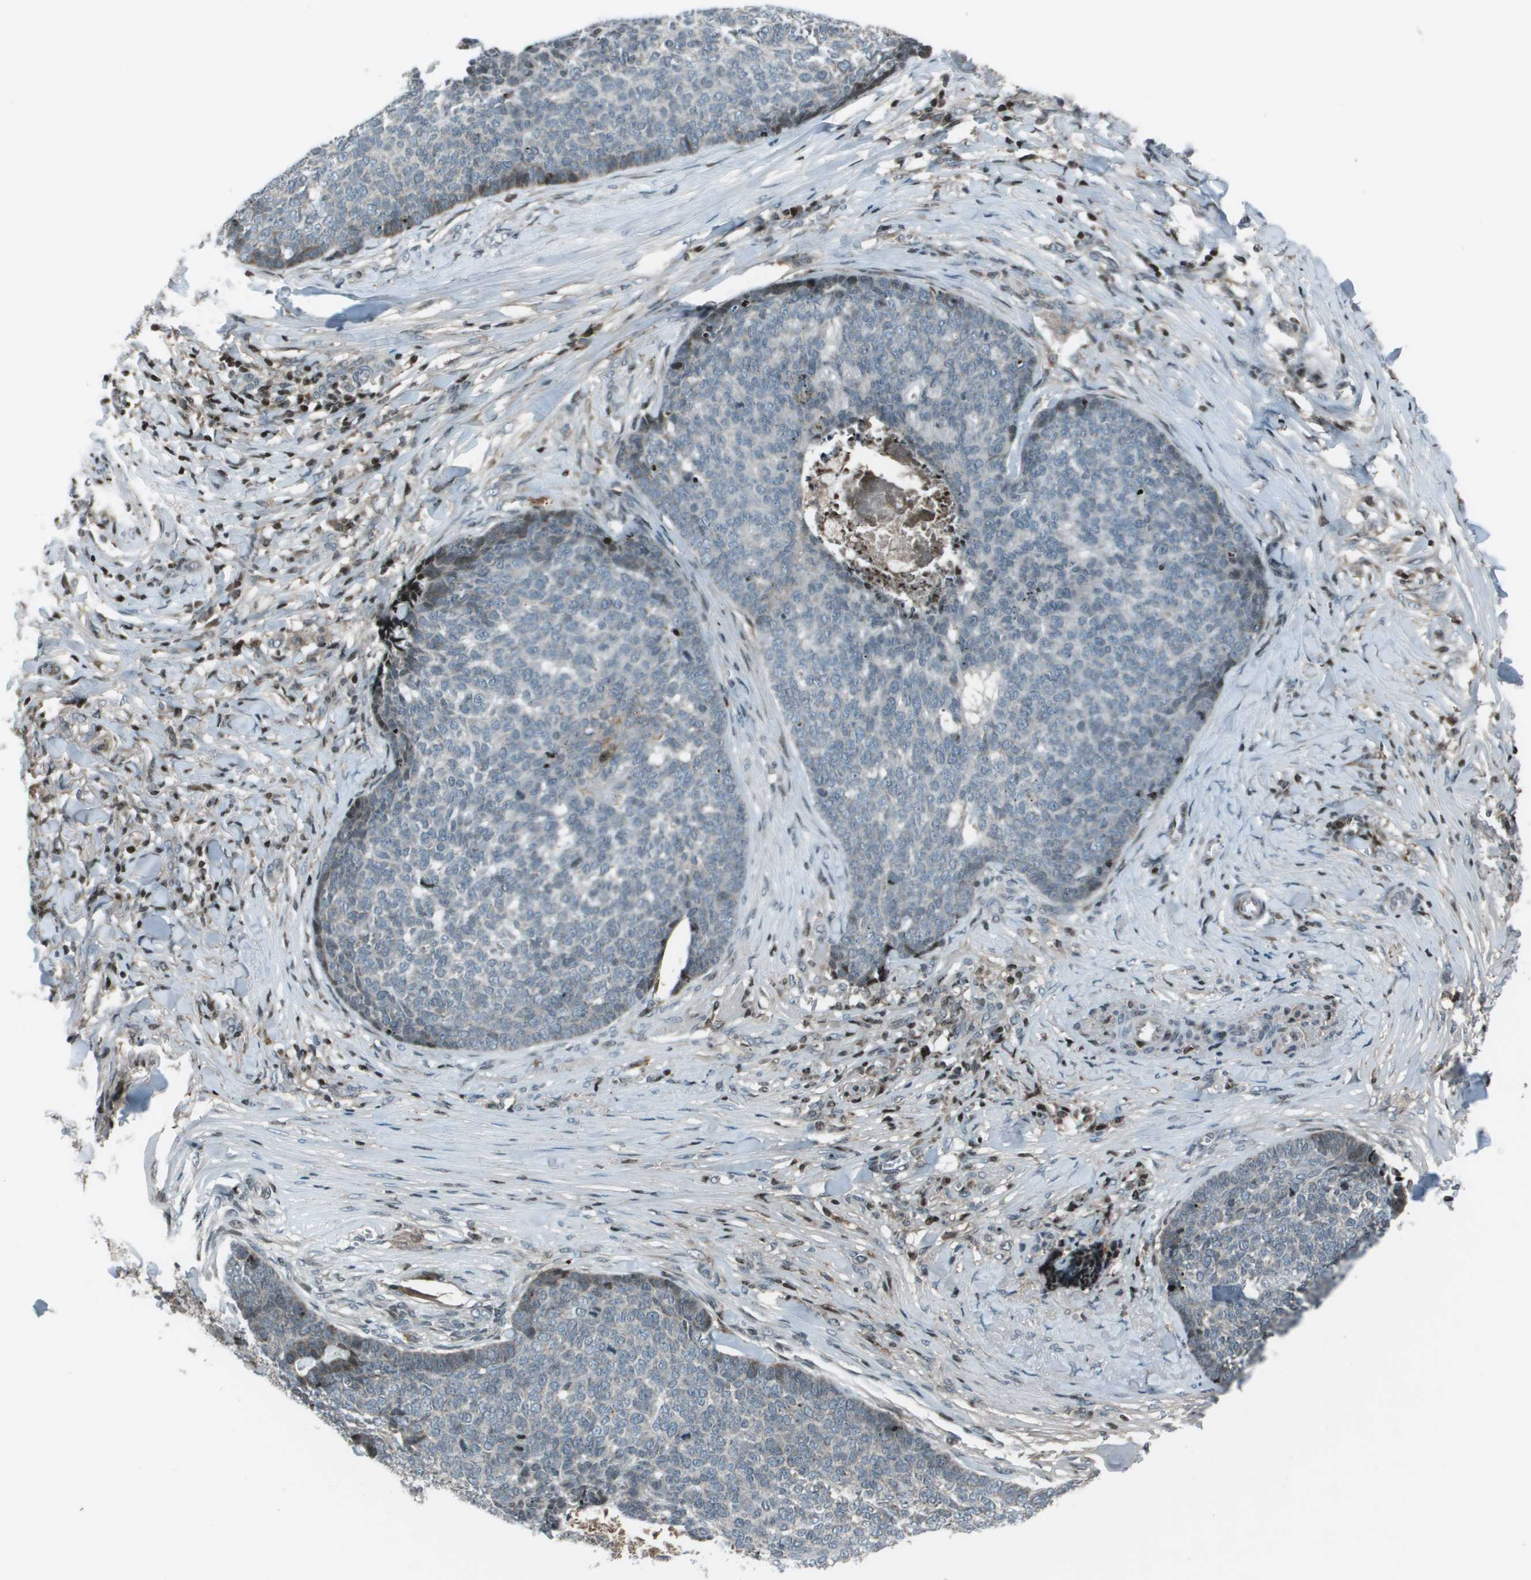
{"staining": {"intensity": "weak", "quantity": "<25%", "location": "cytoplasmic/membranous"}, "tissue": "skin cancer", "cell_type": "Tumor cells", "image_type": "cancer", "snomed": [{"axis": "morphology", "description": "Basal cell carcinoma"}, {"axis": "topography", "description": "Skin"}], "caption": "Tumor cells show no significant expression in basal cell carcinoma (skin). (Brightfield microscopy of DAB (3,3'-diaminobenzidine) immunohistochemistry (IHC) at high magnification).", "gene": "CXCL12", "patient": {"sex": "male", "age": 84}}